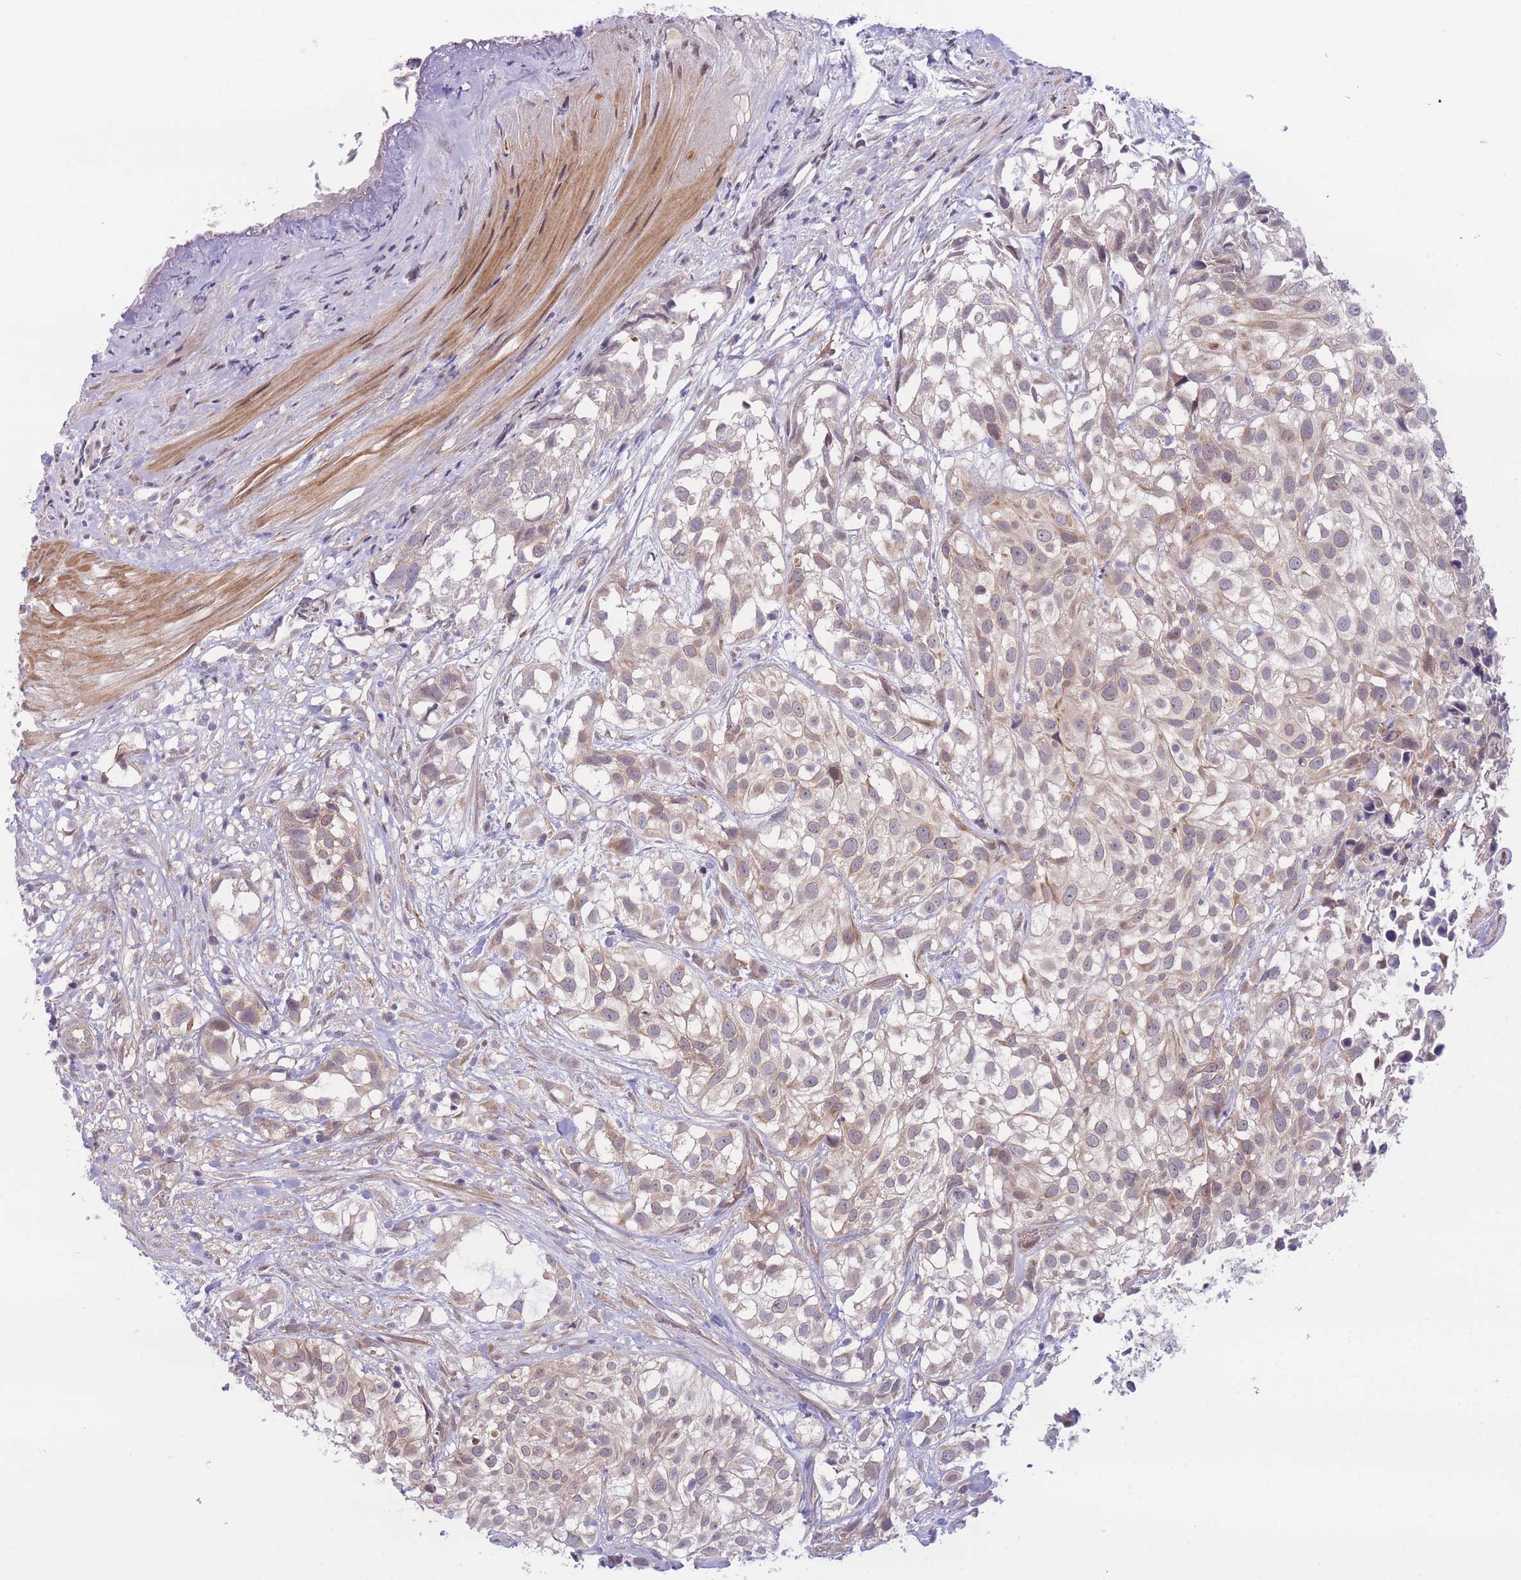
{"staining": {"intensity": "weak", "quantity": "25%-75%", "location": "cytoplasmic/membranous"}, "tissue": "urothelial cancer", "cell_type": "Tumor cells", "image_type": "cancer", "snomed": [{"axis": "morphology", "description": "Urothelial carcinoma, High grade"}, {"axis": "topography", "description": "Urinary bladder"}], "caption": "Human urothelial cancer stained for a protein (brown) demonstrates weak cytoplasmic/membranous positive staining in about 25%-75% of tumor cells.", "gene": "CDC25B", "patient": {"sex": "male", "age": 56}}